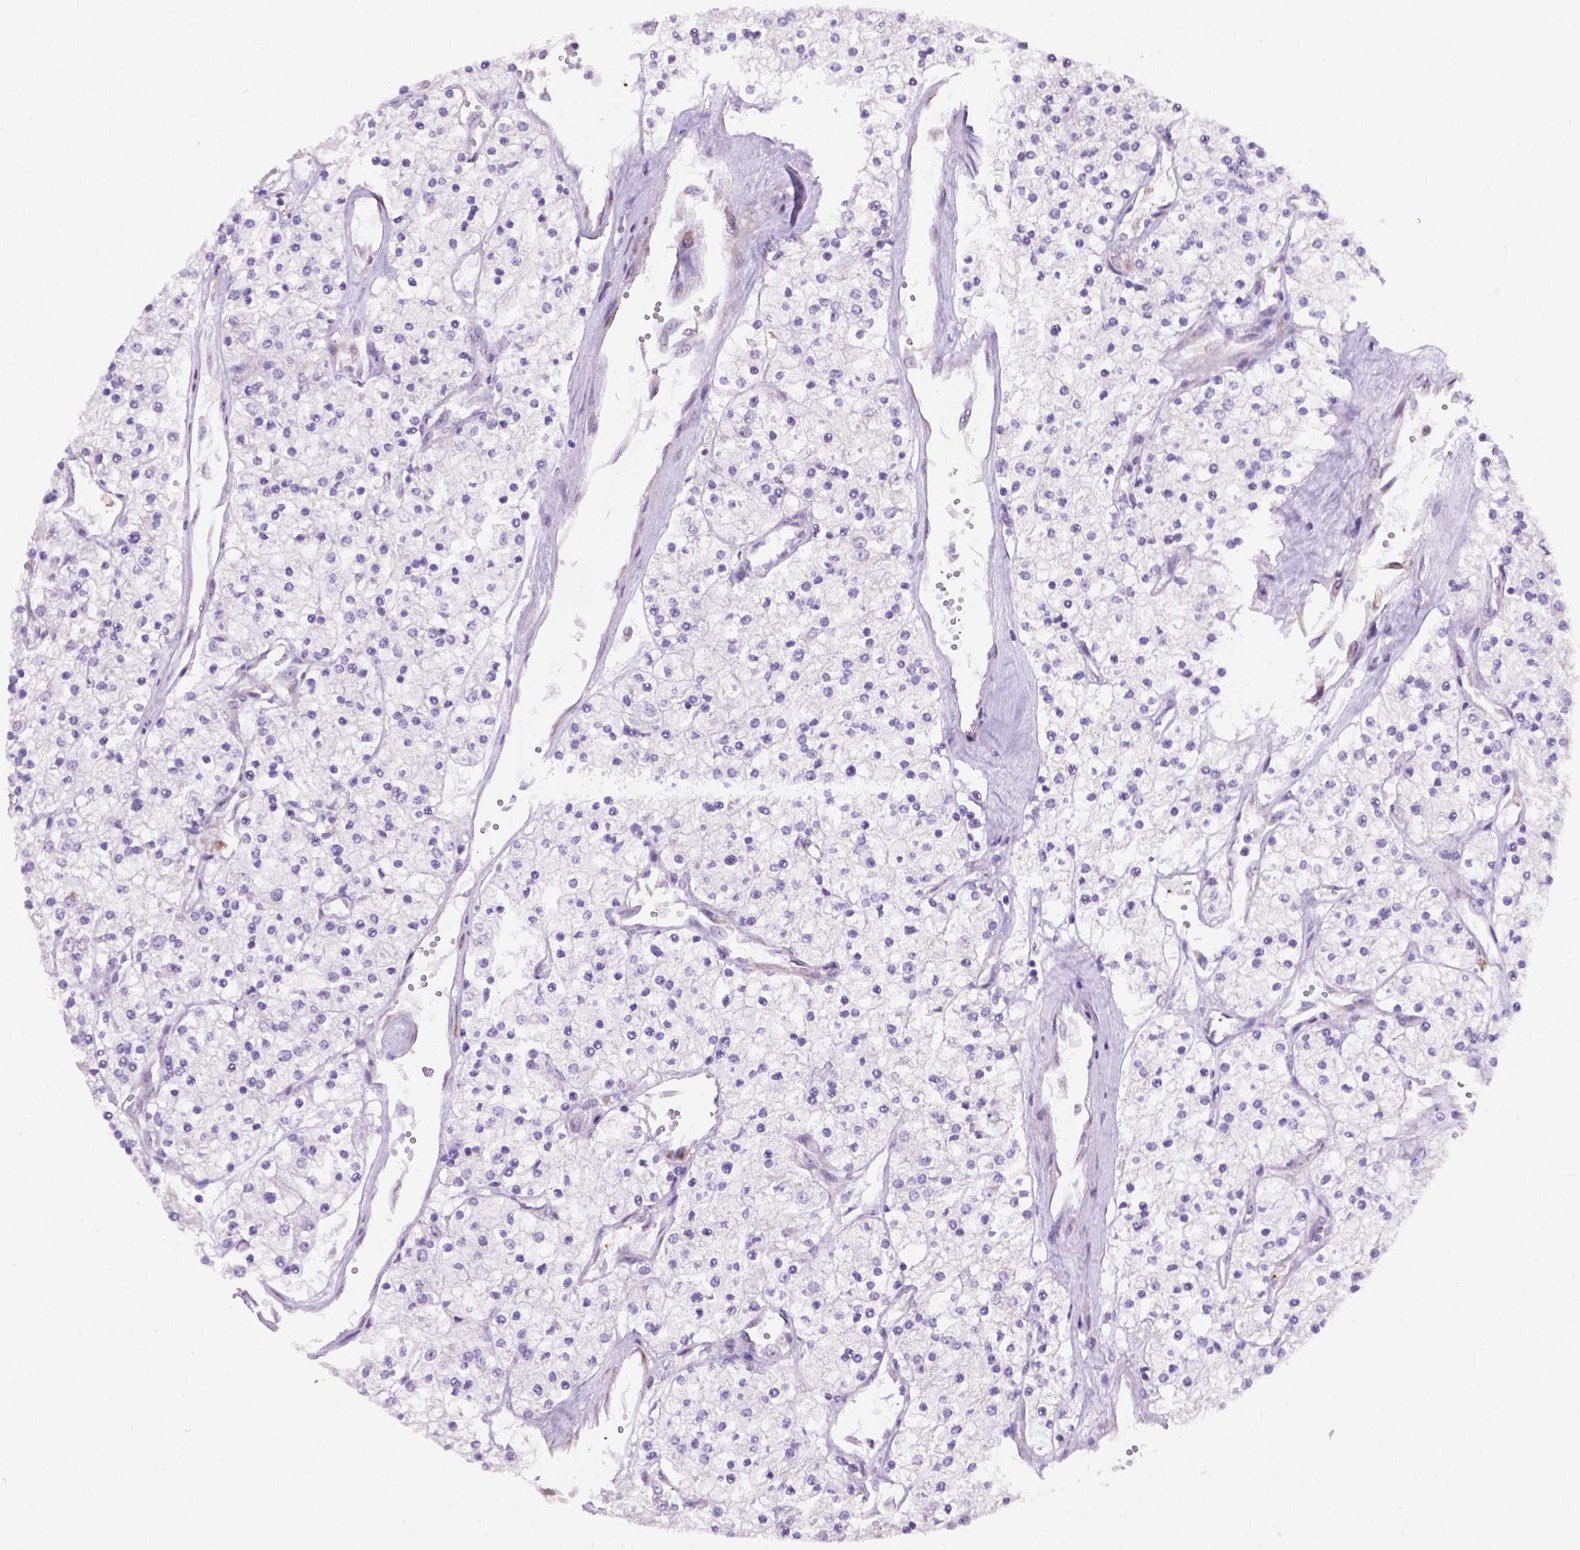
{"staining": {"intensity": "negative", "quantity": "none", "location": "none"}, "tissue": "renal cancer", "cell_type": "Tumor cells", "image_type": "cancer", "snomed": [{"axis": "morphology", "description": "Adenocarcinoma, NOS"}, {"axis": "topography", "description": "Kidney"}], "caption": "DAB immunohistochemical staining of renal cancer (adenocarcinoma) displays no significant positivity in tumor cells.", "gene": "FNIP1", "patient": {"sex": "male", "age": 80}}